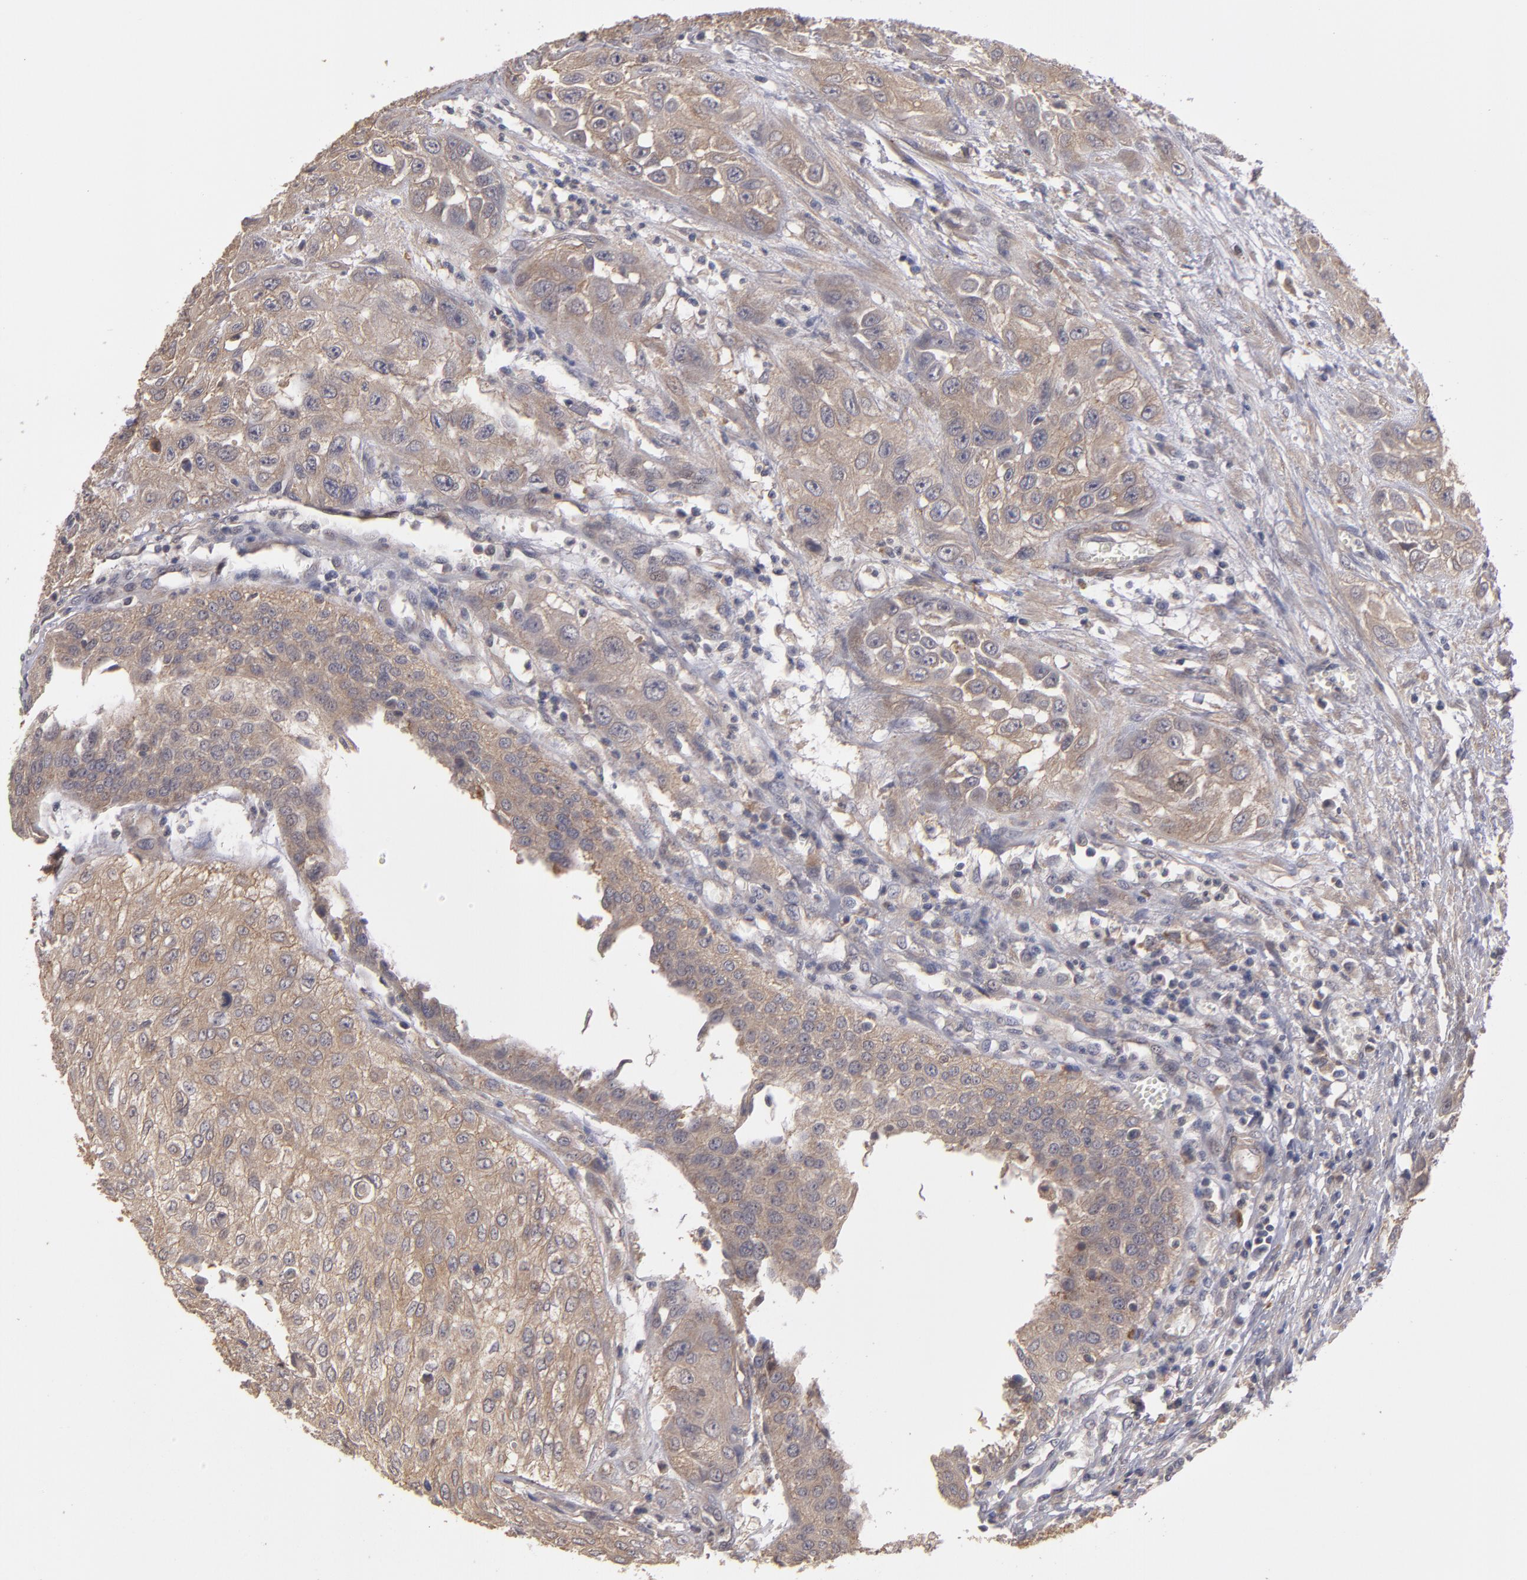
{"staining": {"intensity": "moderate", "quantity": ">75%", "location": "cytoplasmic/membranous"}, "tissue": "urothelial cancer", "cell_type": "Tumor cells", "image_type": "cancer", "snomed": [{"axis": "morphology", "description": "Urothelial carcinoma, High grade"}, {"axis": "topography", "description": "Urinary bladder"}], "caption": "Immunohistochemistry micrograph of neoplastic tissue: urothelial carcinoma (high-grade) stained using immunohistochemistry exhibits medium levels of moderate protein expression localized specifically in the cytoplasmic/membranous of tumor cells, appearing as a cytoplasmic/membranous brown color.", "gene": "CTSO", "patient": {"sex": "male", "age": 57}}